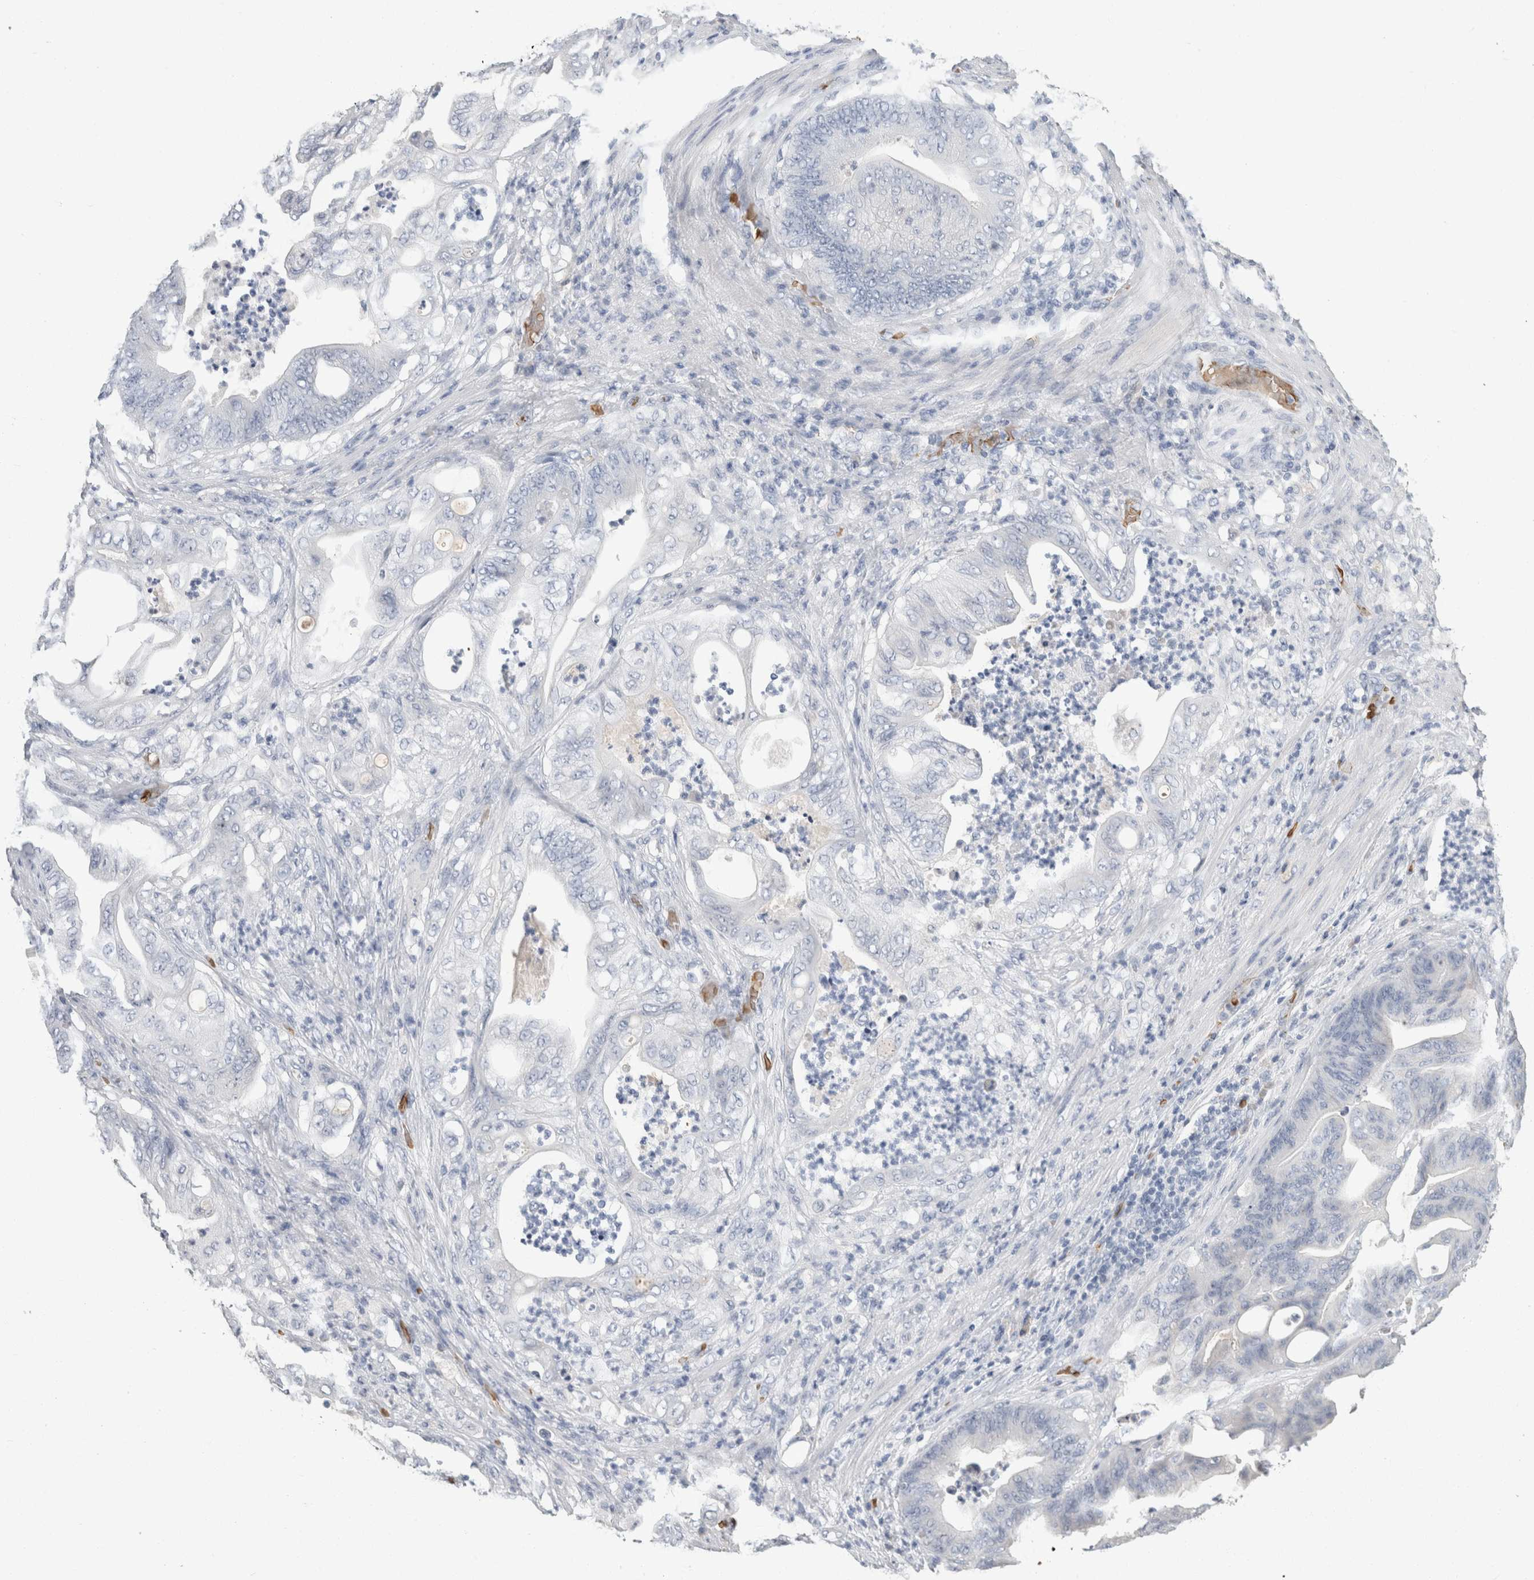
{"staining": {"intensity": "negative", "quantity": "none", "location": "none"}, "tissue": "stomach cancer", "cell_type": "Tumor cells", "image_type": "cancer", "snomed": [{"axis": "morphology", "description": "Adenocarcinoma, NOS"}, {"axis": "topography", "description": "Stomach"}], "caption": "Tumor cells are negative for protein expression in human adenocarcinoma (stomach). Nuclei are stained in blue.", "gene": "CA1", "patient": {"sex": "female", "age": 73}}